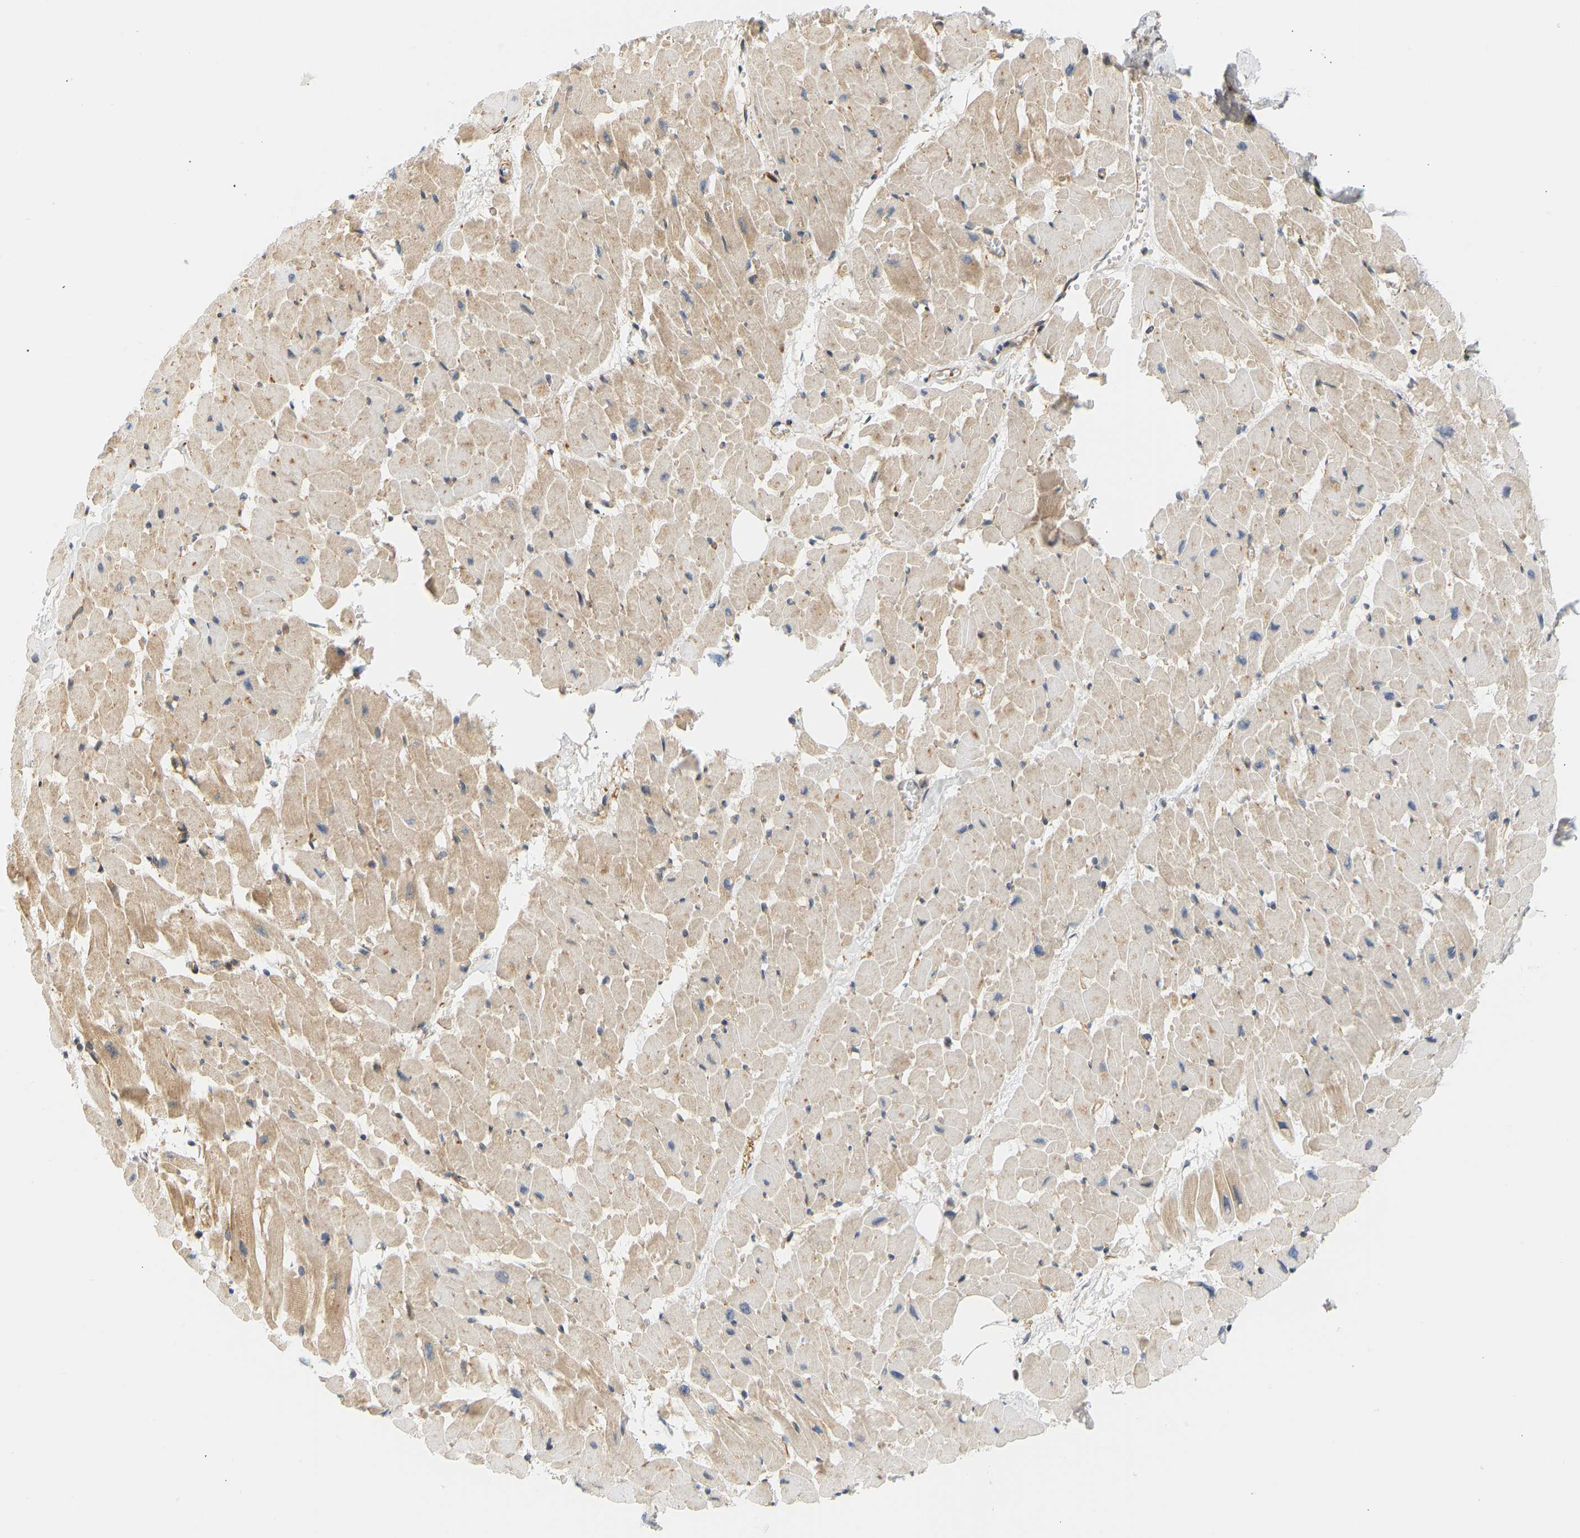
{"staining": {"intensity": "weak", "quantity": "25%-75%", "location": "cytoplasmic/membranous"}, "tissue": "heart muscle", "cell_type": "Cardiomyocytes", "image_type": "normal", "snomed": [{"axis": "morphology", "description": "Normal tissue, NOS"}, {"axis": "topography", "description": "Heart"}], "caption": "Cardiomyocytes show weak cytoplasmic/membranous staining in about 25%-75% of cells in benign heart muscle. (DAB (3,3'-diaminobenzidine) IHC, brown staining for protein, blue staining for nuclei).", "gene": "CEP57", "patient": {"sex": "female", "age": 19}}